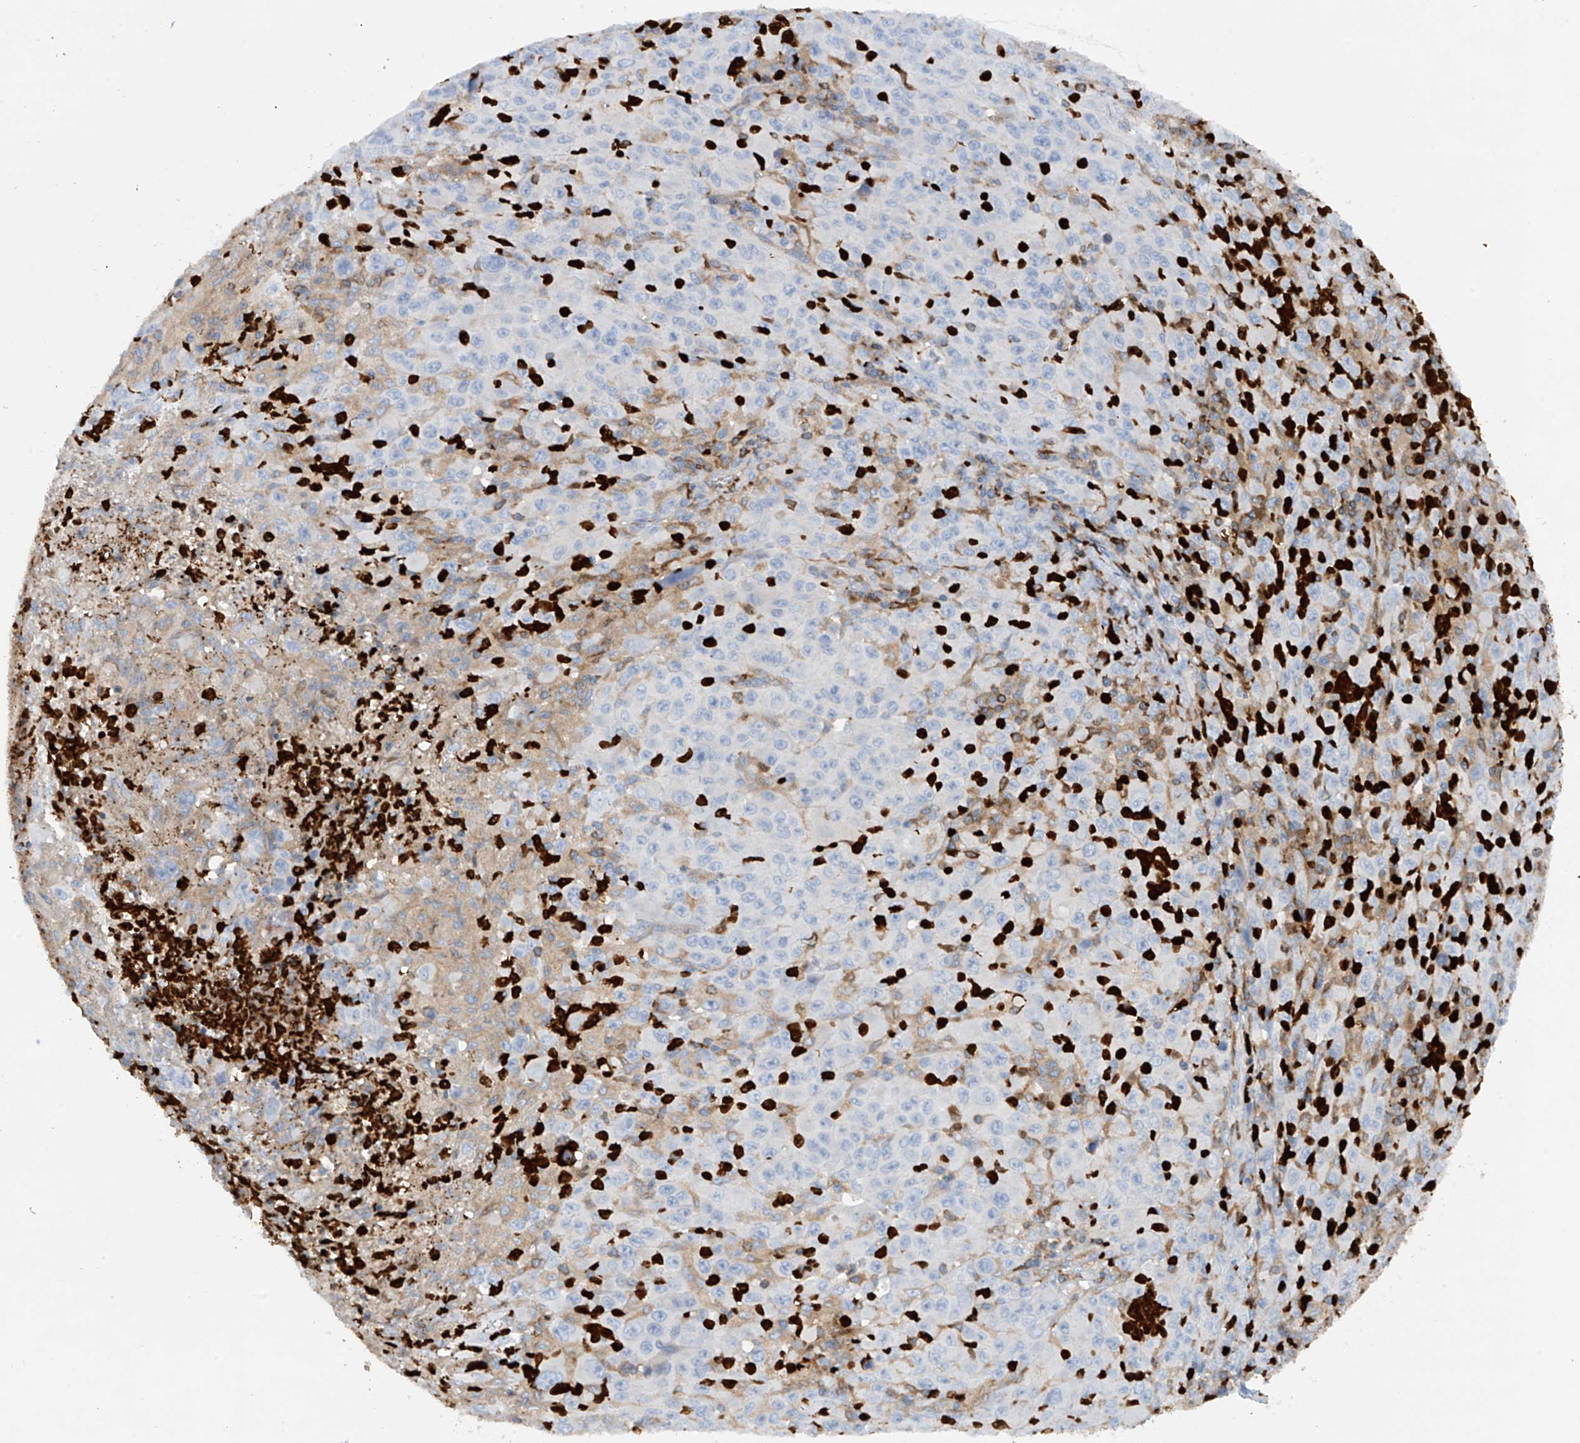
{"staining": {"intensity": "negative", "quantity": "none", "location": "none"}, "tissue": "melanoma", "cell_type": "Tumor cells", "image_type": "cancer", "snomed": [{"axis": "morphology", "description": "Malignant melanoma, Metastatic site"}, {"axis": "topography", "description": "Skin"}], "caption": "IHC of human melanoma displays no staining in tumor cells.", "gene": "PHACTR2", "patient": {"sex": "female", "age": 56}}